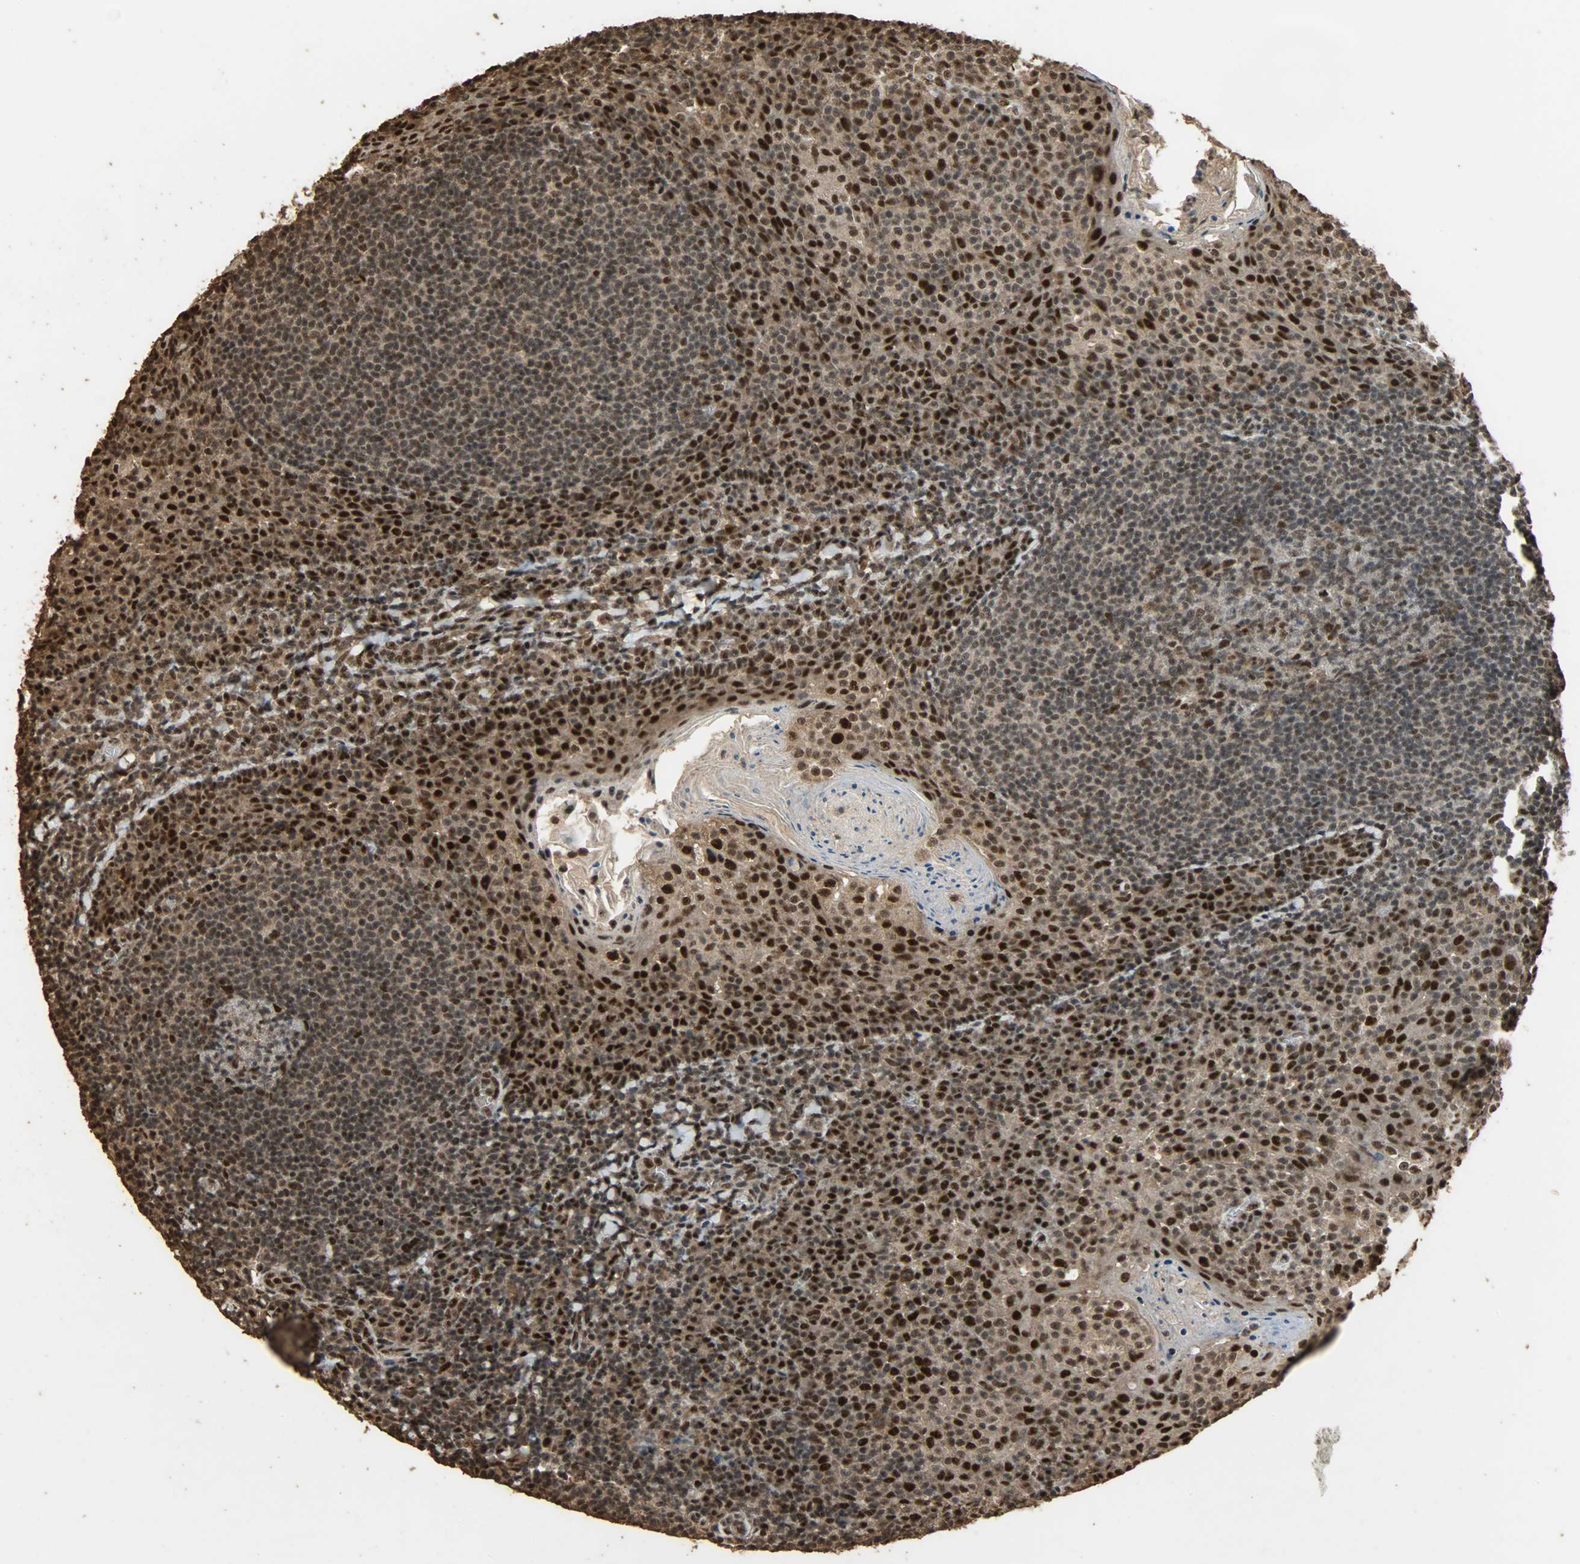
{"staining": {"intensity": "strong", "quantity": "<25%", "location": "nuclear"}, "tissue": "tonsil", "cell_type": "Germinal center cells", "image_type": "normal", "snomed": [{"axis": "morphology", "description": "Normal tissue, NOS"}, {"axis": "topography", "description": "Tonsil"}], "caption": "Immunohistochemistry image of benign human tonsil stained for a protein (brown), which exhibits medium levels of strong nuclear positivity in about <25% of germinal center cells.", "gene": "CCNT2", "patient": {"sex": "male", "age": 31}}